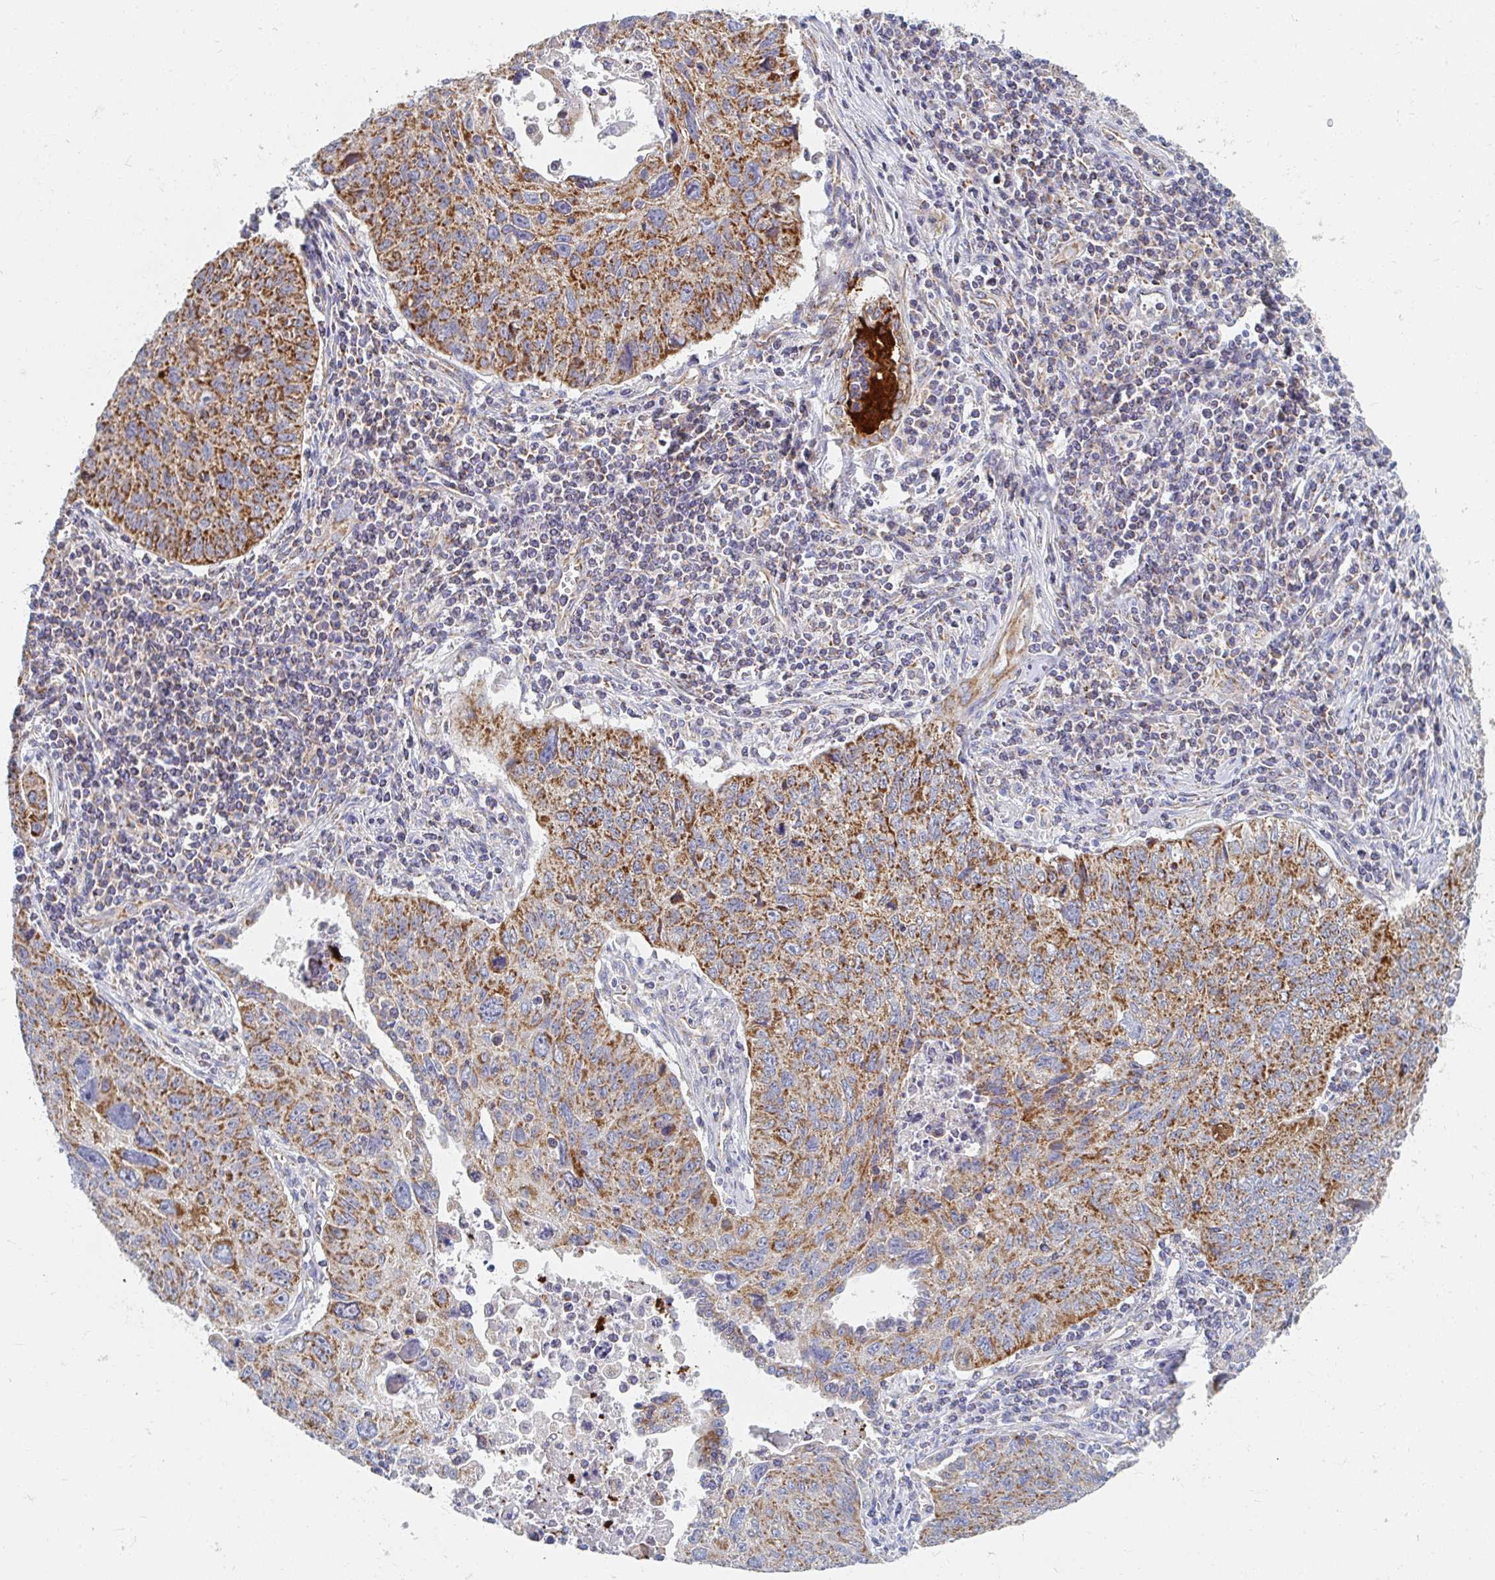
{"staining": {"intensity": "strong", "quantity": ">75%", "location": "cytoplasmic/membranous"}, "tissue": "lung cancer", "cell_type": "Tumor cells", "image_type": "cancer", "snomed": [{"axis": "morphology", "description": "Normal morphology"}, {"axis": "morphology", "description": "Aneuploidy"}, {"axis": "morphology", "description": "Squamous cell carcinoma, NOS"}, {"axis": "topography", "description": "Lymph node"}, {"axis": "topography", "description": "Lung"}], "caption": "High-magnification brightfield microscopy of squamous cell carcinoma (lung) stained with DAB (brown) and counterstained with hematoxylin (blue). tumor cells exhibit strong cytoplasmic/membranous positivity is seen in about>75% of cells. (DAB (3,3'-diaminobenzidine) IHC, brown staining for protein, blue staining for nuclei).", "gene": "MAVS", "patient": {"sex": "female", "age": 76}}